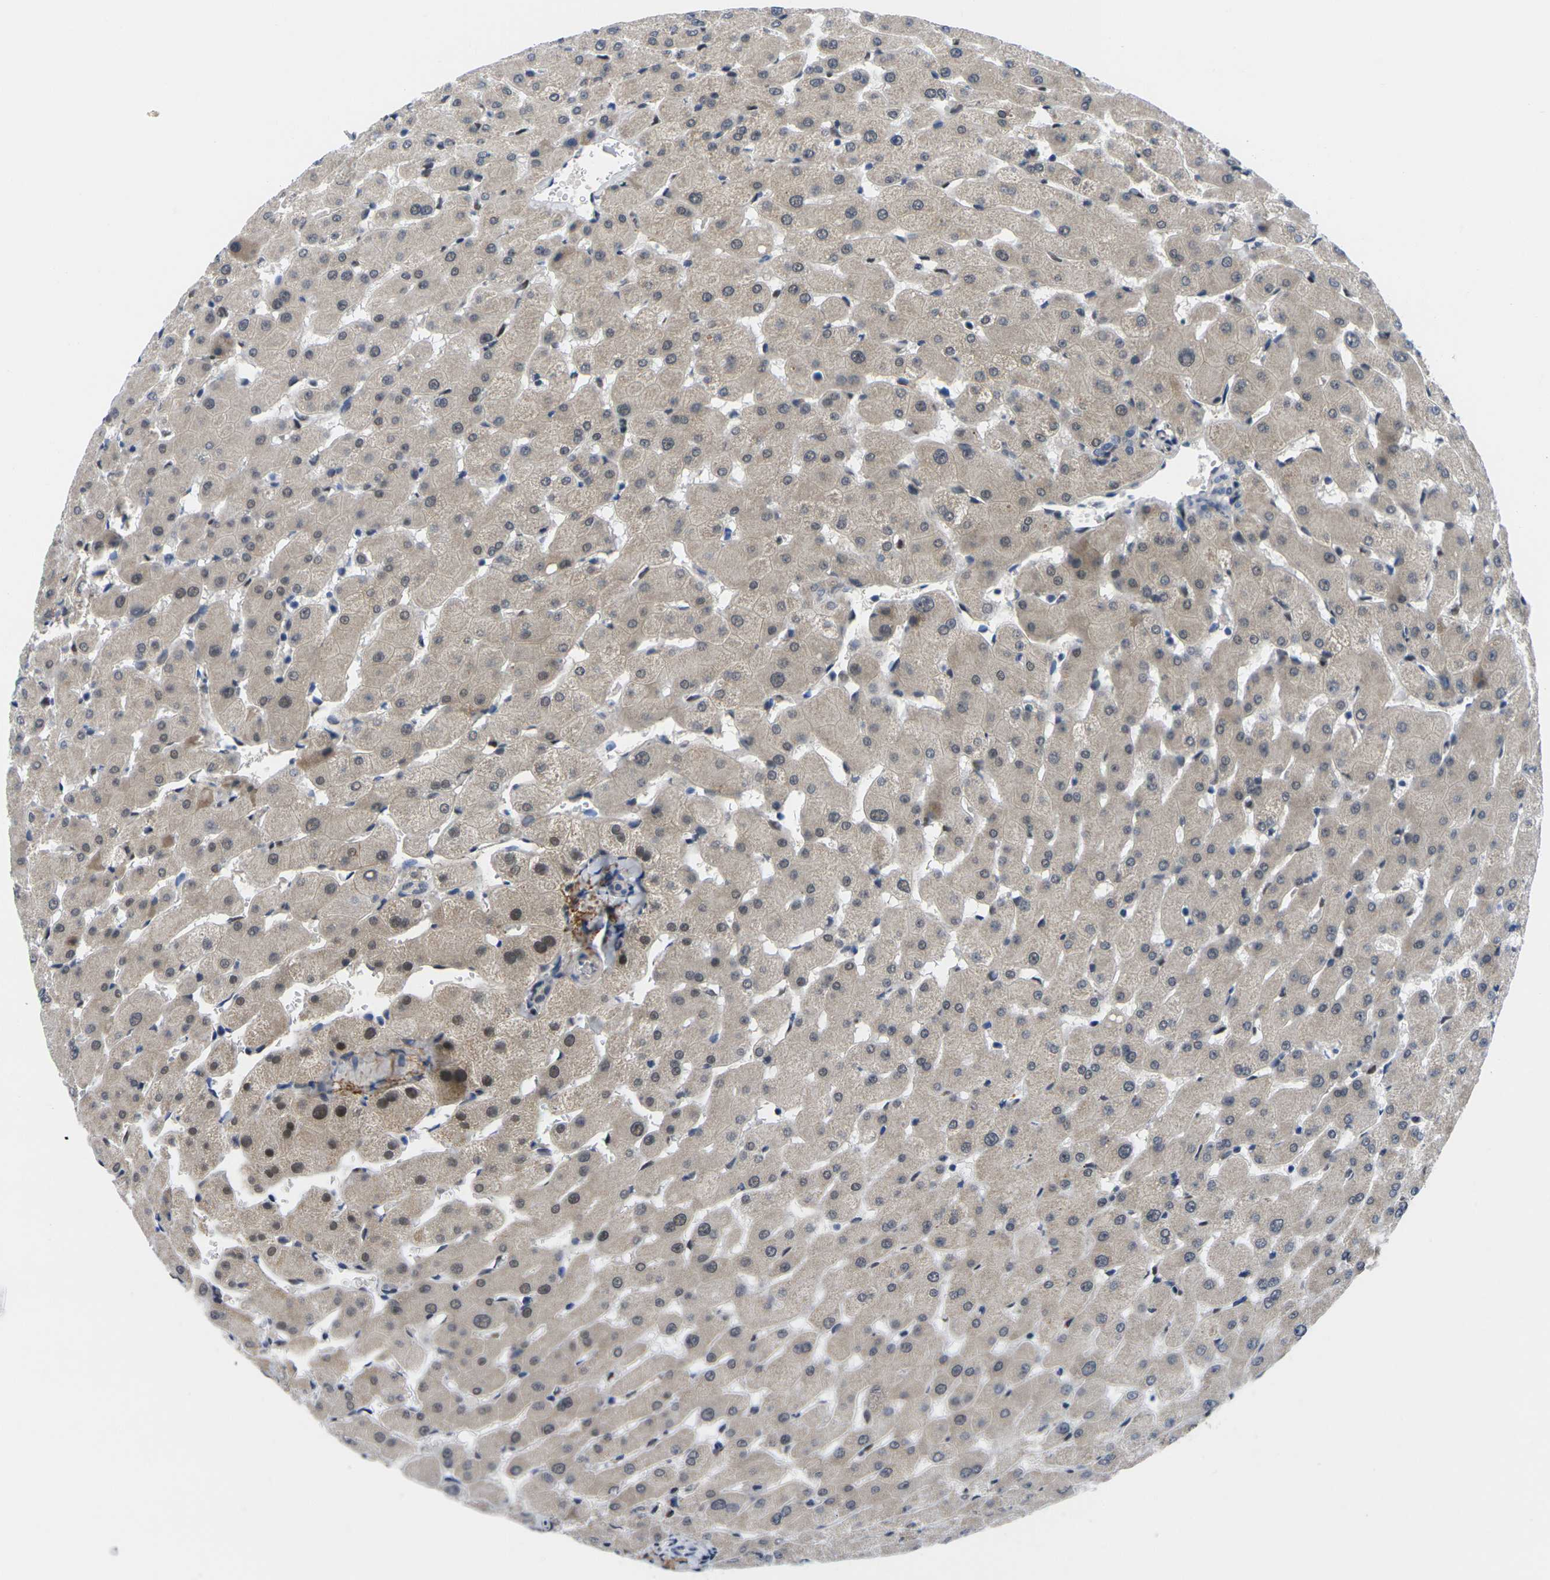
{"staining": {"intensity": "negative", "quantity": "none", "location": "none"}, "tissue": "liver", "cell_type": "Cholangiocytes", "image_type": "normal", "snomed": [{"axis": "morphology", "description": "Normal tissue, NOS"}, {"axis": "topography", "description": "Liver"}], "caption": "The histopathology image displays no staining of cholangiocytes in unremarkable liver. Nuclei are stained in blue.", "gene": "RBM7", "patient": {"sex": "female", "age": 63}}